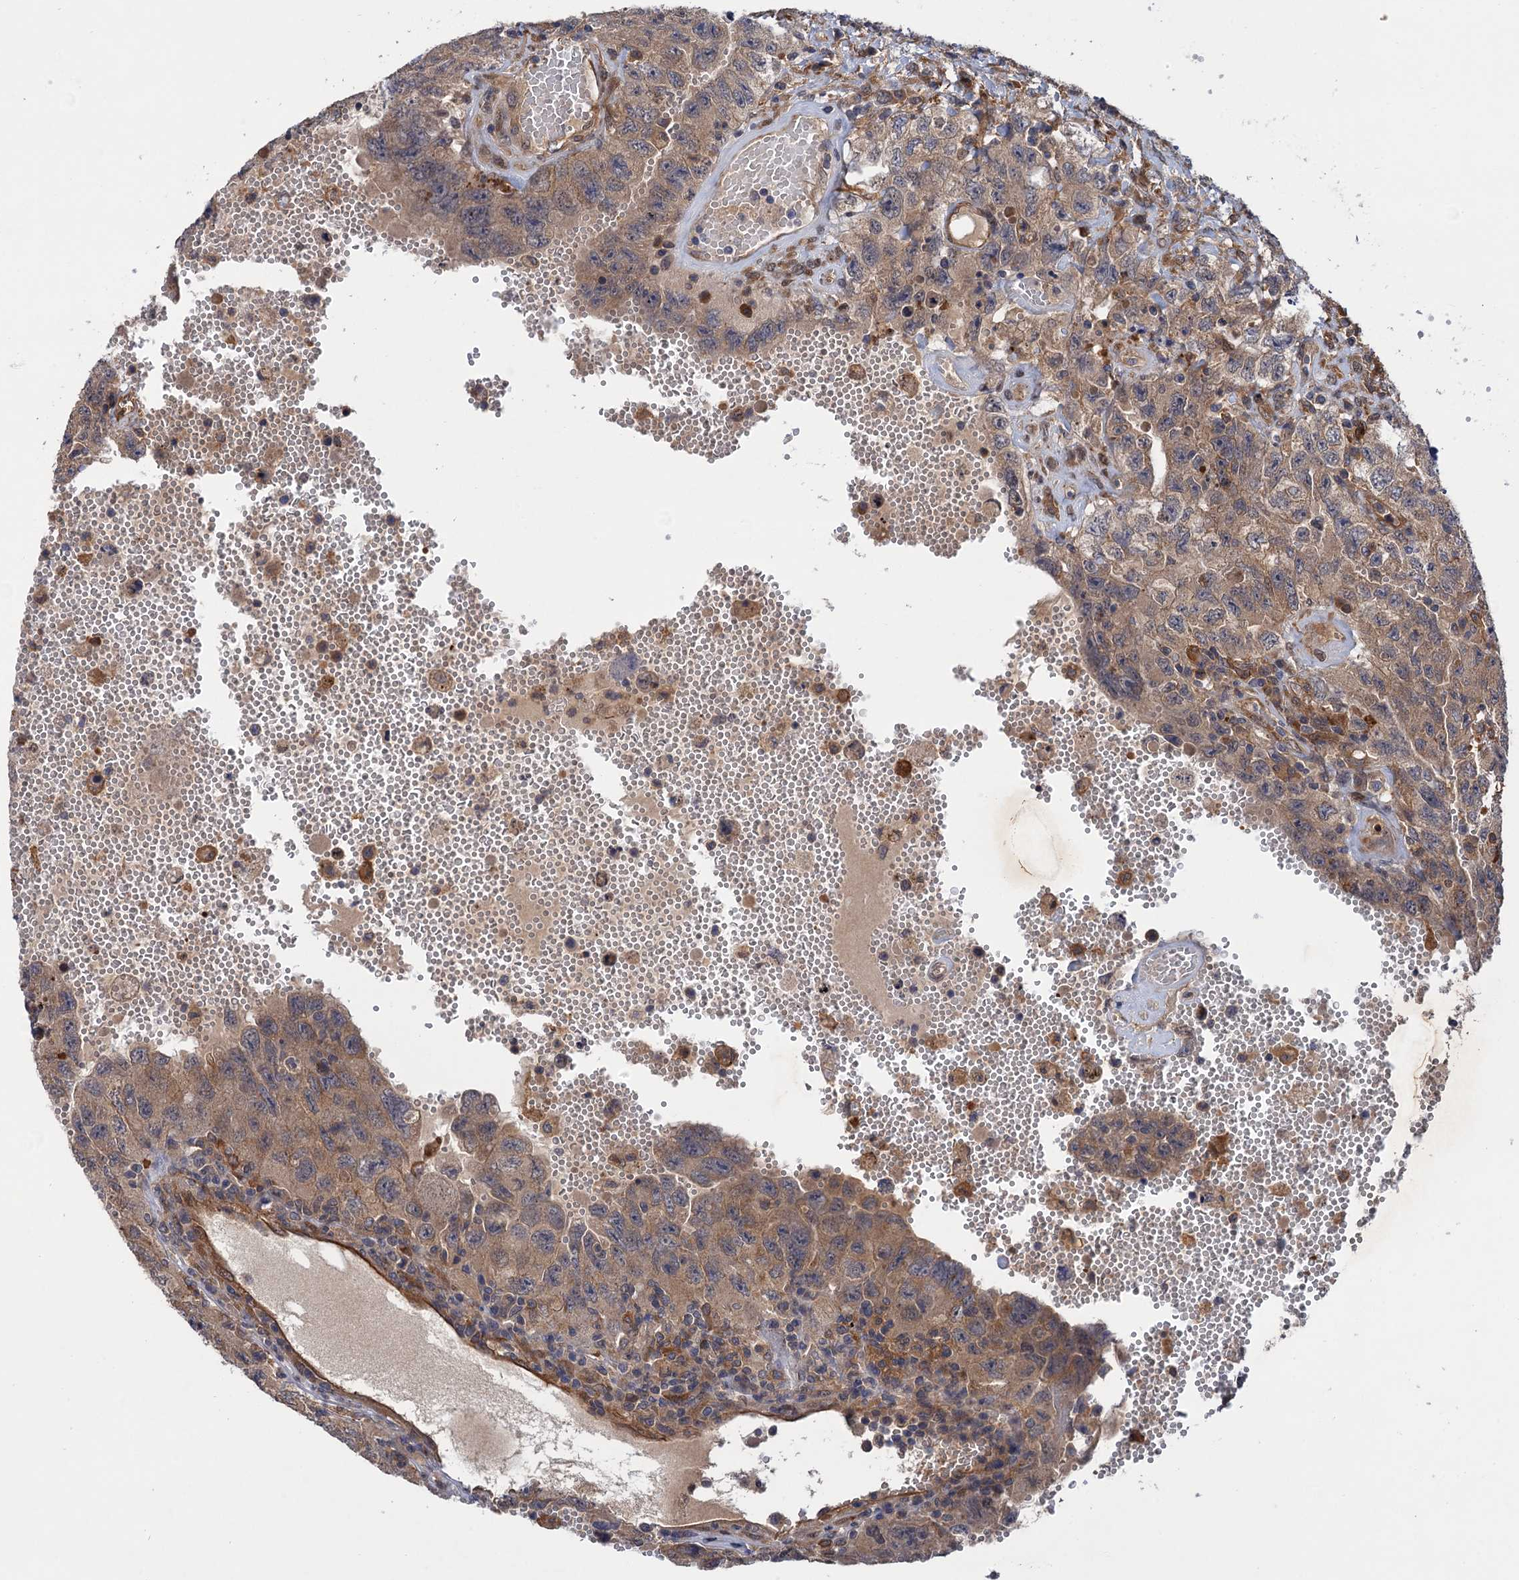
{"staining": {"intensity": "moderate", "quantity": ">75%", "location": "cytoplasmic/membranous"}, "tissue": "testis cancer", "cell_type": "Tumor cells", "image_type": "cancer", "snomed": [{"axis": "morphology", "description": "Carcinoma, Embryonal, NOS"}, {"axis": "topography", "description": "Testis"}], "caption": "There is medium levels of moderate cytoplasmic/membranous staining in tumor cells of testis cancer (embryonal carcinoma), as demonstrated by immunohistochemical staining (brown color).", "gene": "NEK8", "patient": {"sex": "male", "age": 26}}